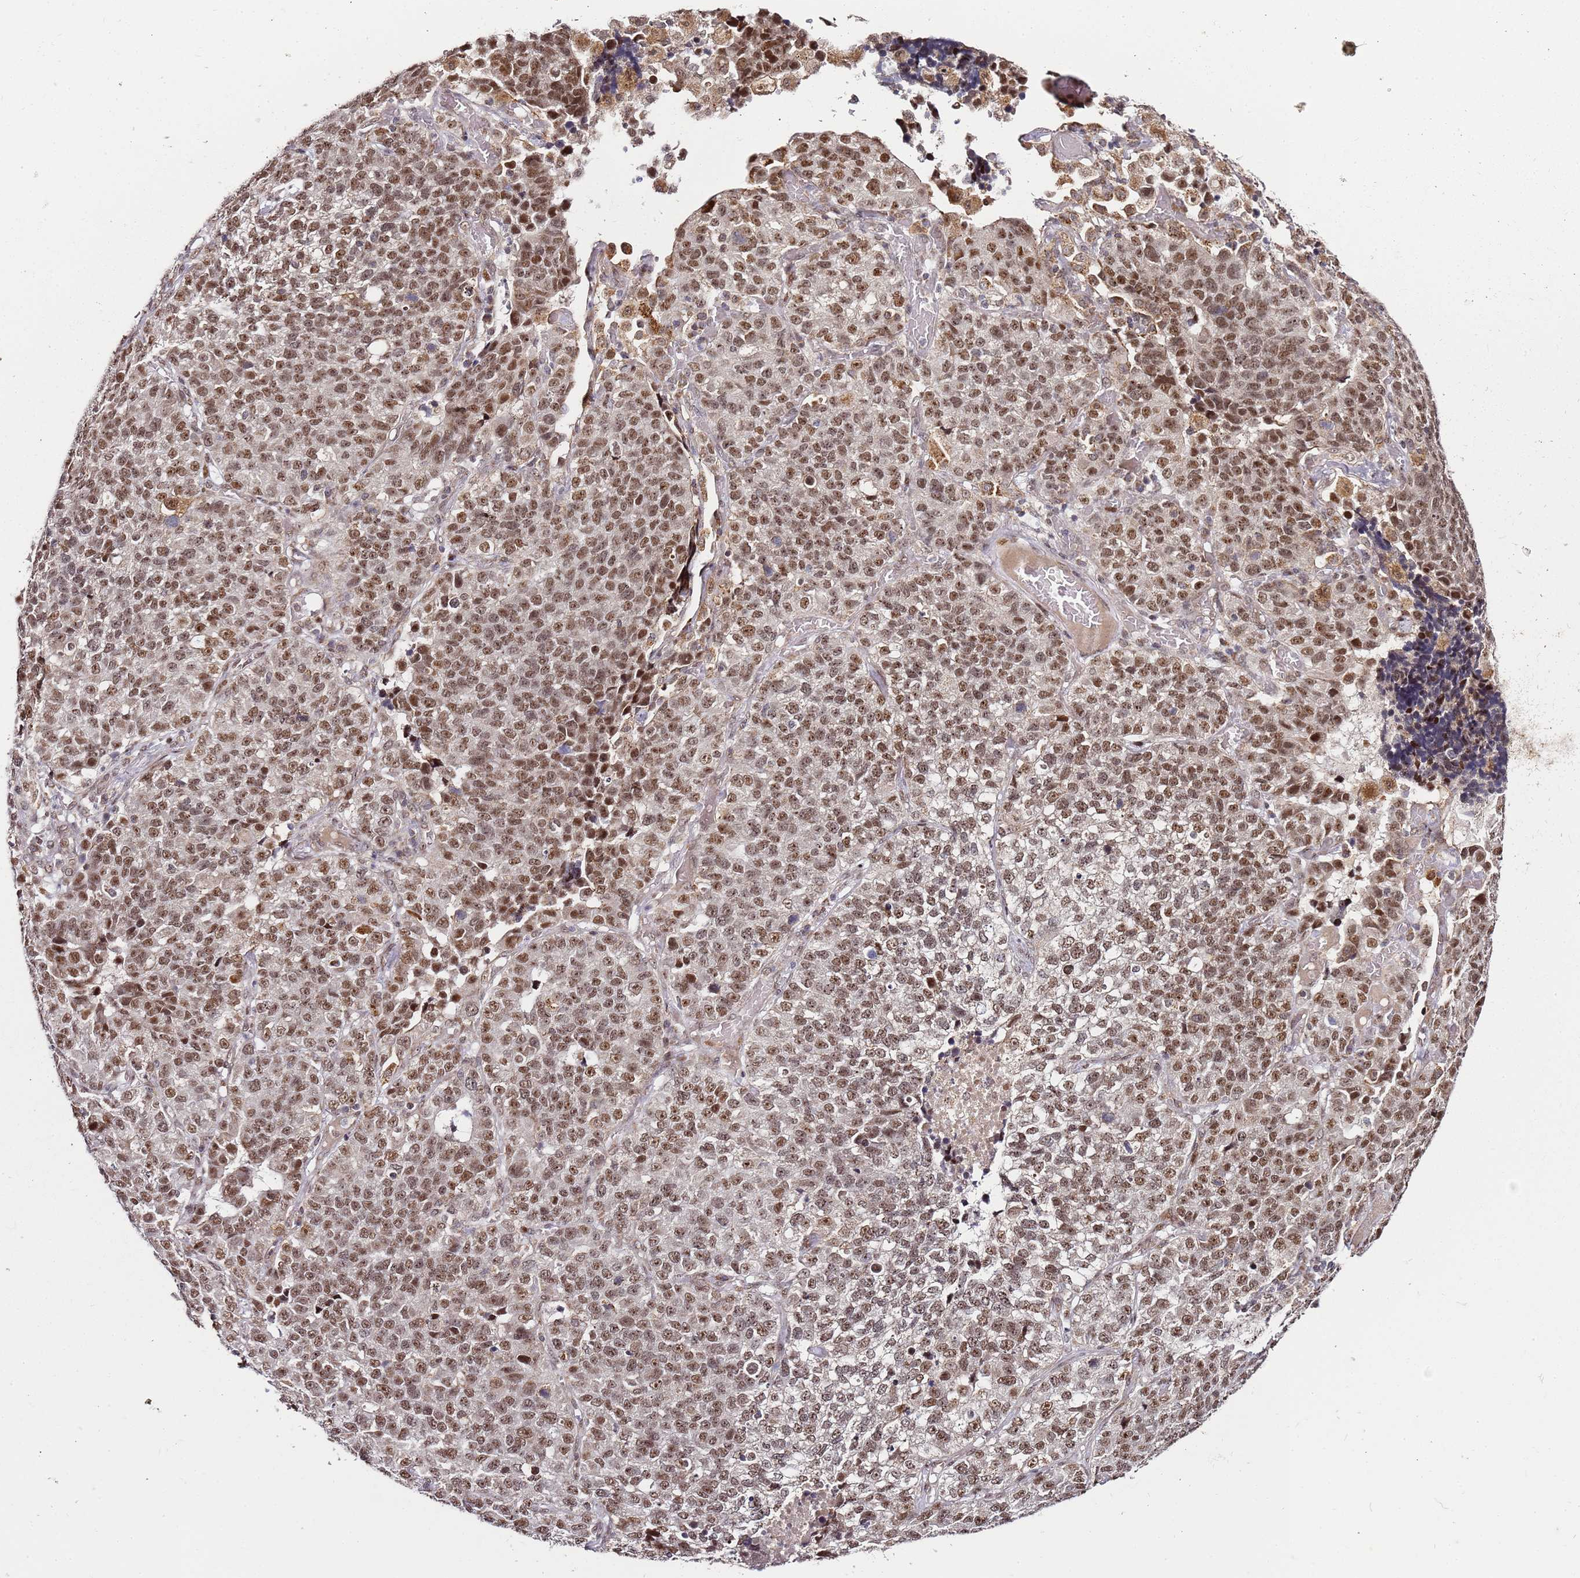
{"staining": {"intensity": "moderate", "quantity": ">75%", "location": "nuclear"}, "tissue": "lung cancer", "cell_type": "Tumor cells", "image_type": "cancer", "snomed": [{"axis": "morphology", "description": "Adenocarcinoma, NOS"}, {"axis": "topography", "description": "Lung"}], "caption": "DAB (3,3'-diaminobenzidine) immunohistochemical staining of lung cancer (adenocarcinoma) exhibits moderate nuclear protein expression in about >75% of tumor cells. Nuclei are stained in blue.", "gene": "TP53AIP1", "patient": {"sex": "male", "age": 49}}